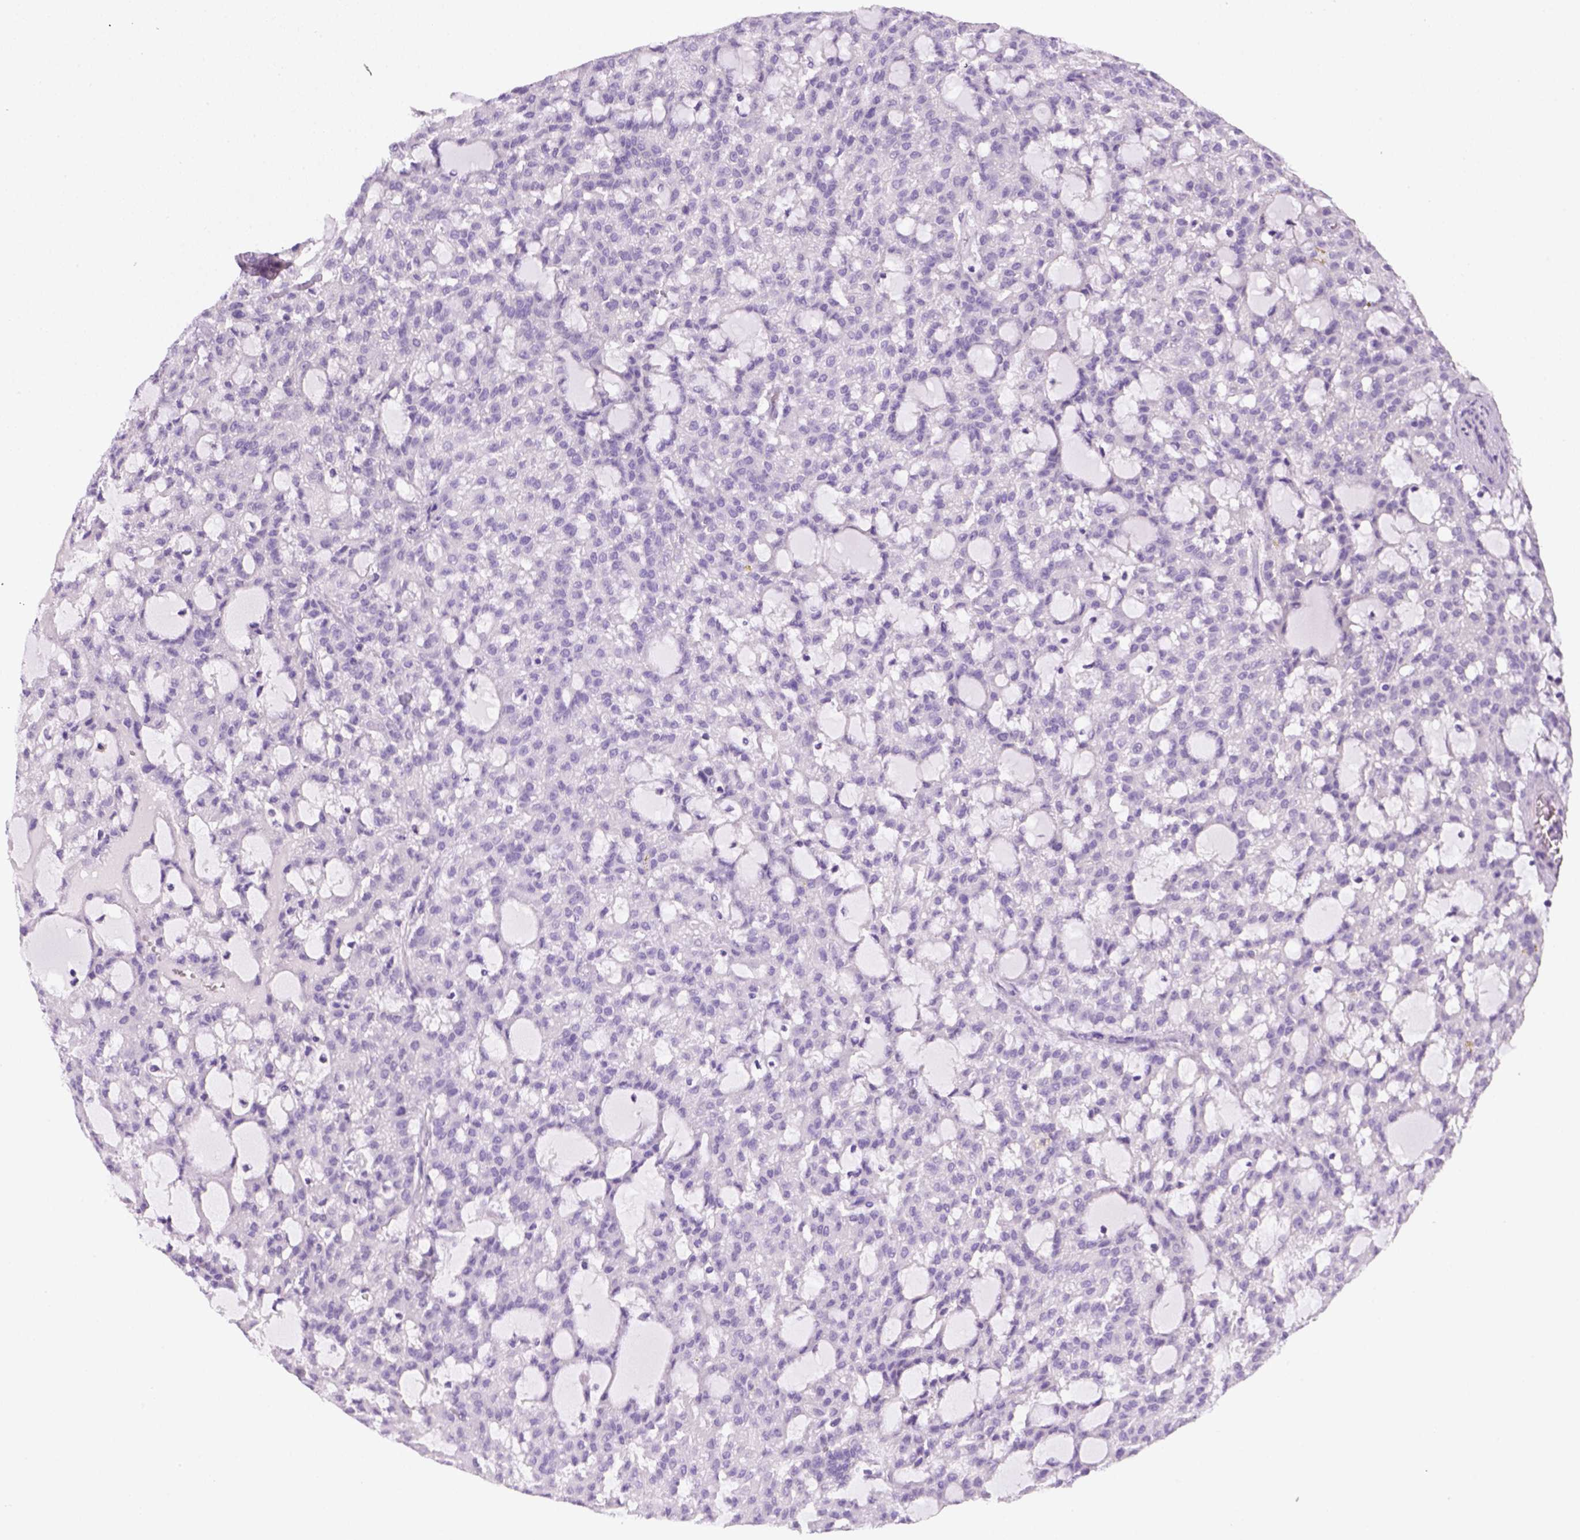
{"staining": {"intensity": "negative", "quantity": "none", "location": "none"}, "tissue": "renal cancer", "cell_type": "Tumor cells", "image_type": "cancer", "snomed": [{"axis": "morphology", "description": "Adenocarcinoma, NOS"}, {"axis": "topography", "description": "Kidney"}], "caption": "Immunohistochemistry (IHC) micrograph of neoplastic tissue: renal cancer stained with DAB (3,3'-diaminobenzidine) shows no significant protein staining in tumor cells.", "gene": "KRT71", "patient": {"sex": "male", "age": 63}}